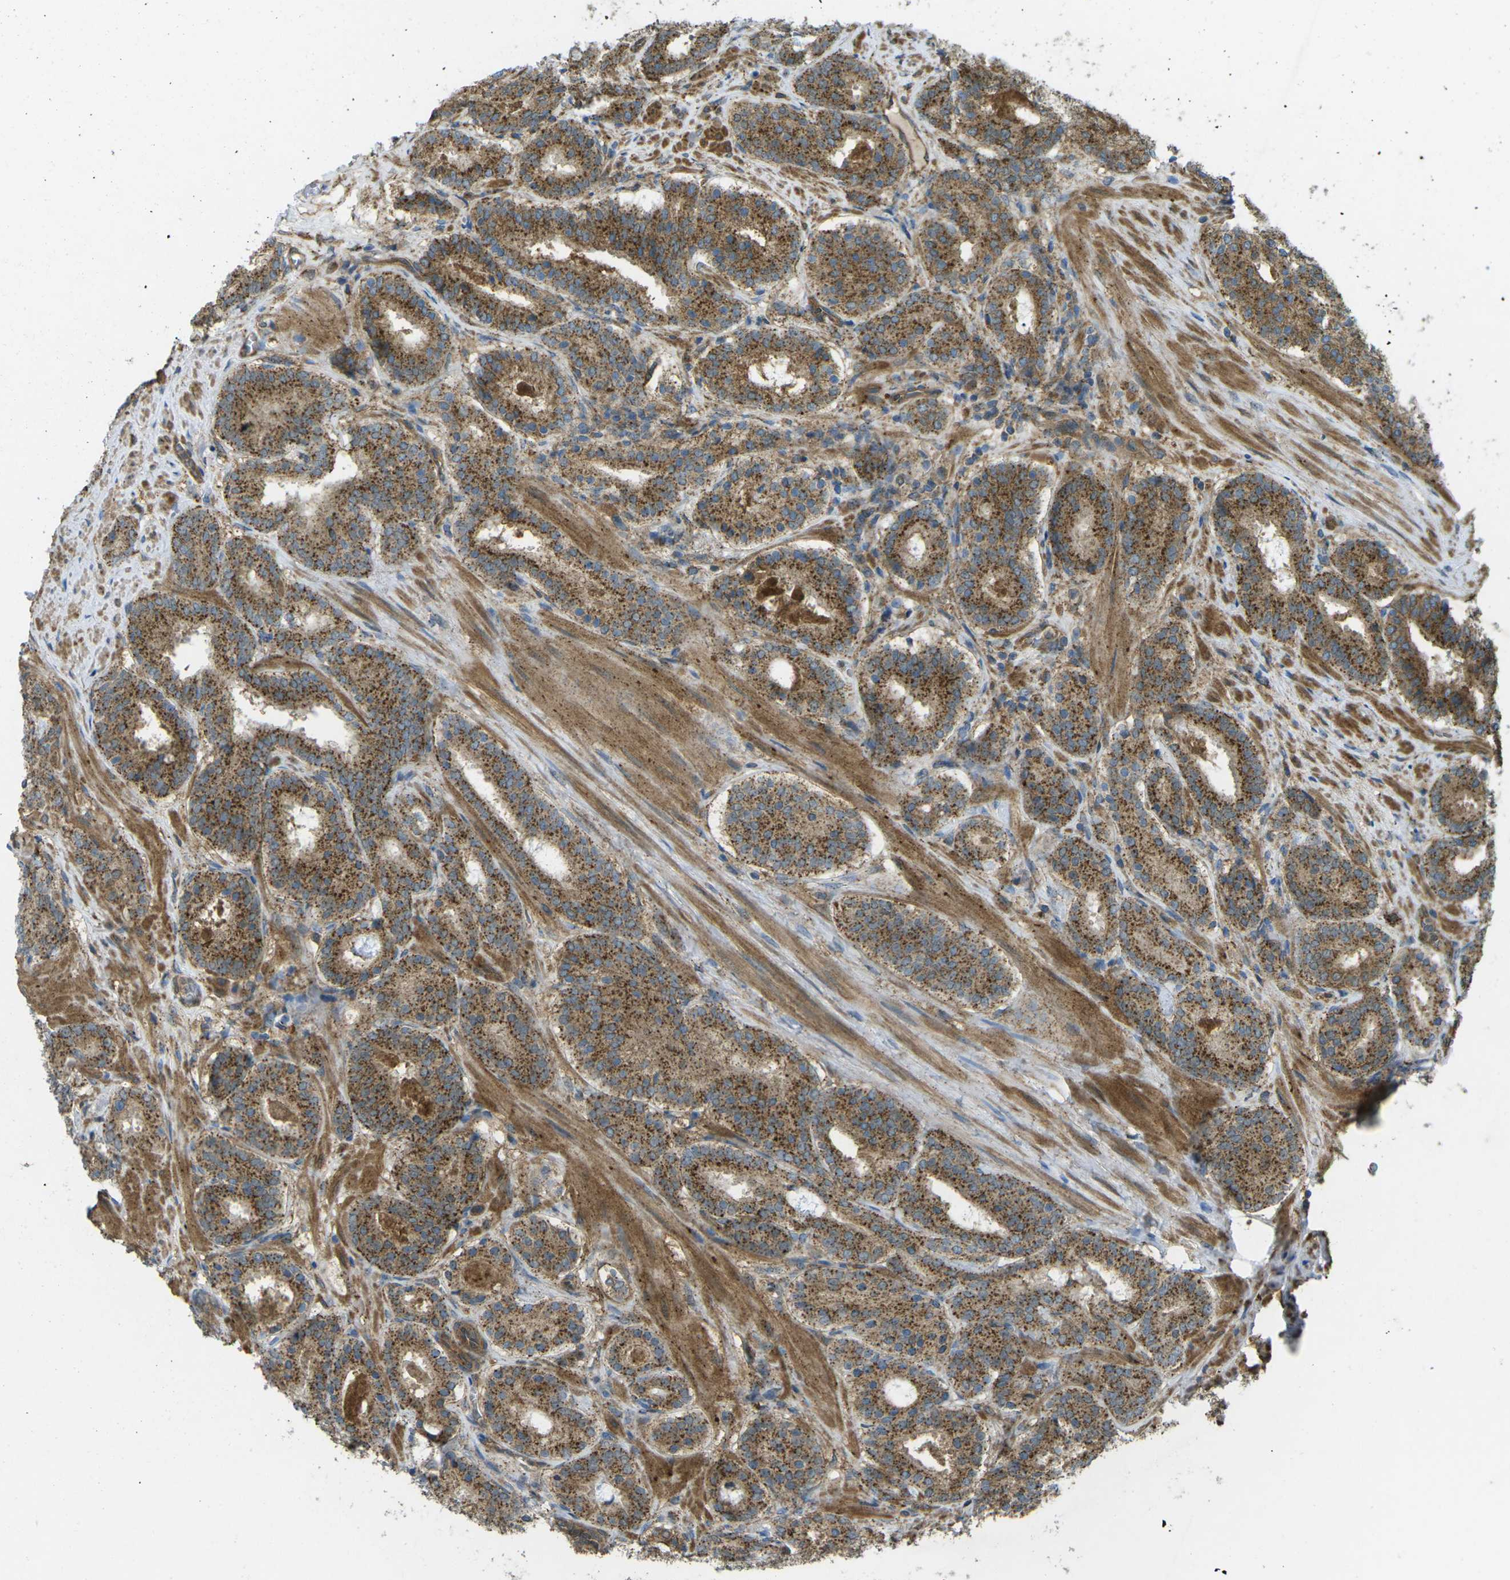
{"staining": {"intensity": "strong", "quantity": ">75%", "location": "cytoplasmic/membranous"}, "tissue": "prostate cancer", "cell_type": "Tumor cells", "image_type": "cancer", "snomed": [{"axis": "morphology", "description": "Adenocarcinoma, Low grade"}, {"axis": "topography", "description": "Prostate"}], "caption": "High-magnification brightfield microscopy of prostate cancer stained with DAB (brown) and counterstained with hematoxylin (blue). tumor cells exhibit strong cytoplasmic/membranous expression is seen in approximately>75% of cells. Immunohistochemistry stains the protein in brown and the nuclei are stained blue.", "gene": "CHMP3", "patient": {"sex": "male", "age": 69}}